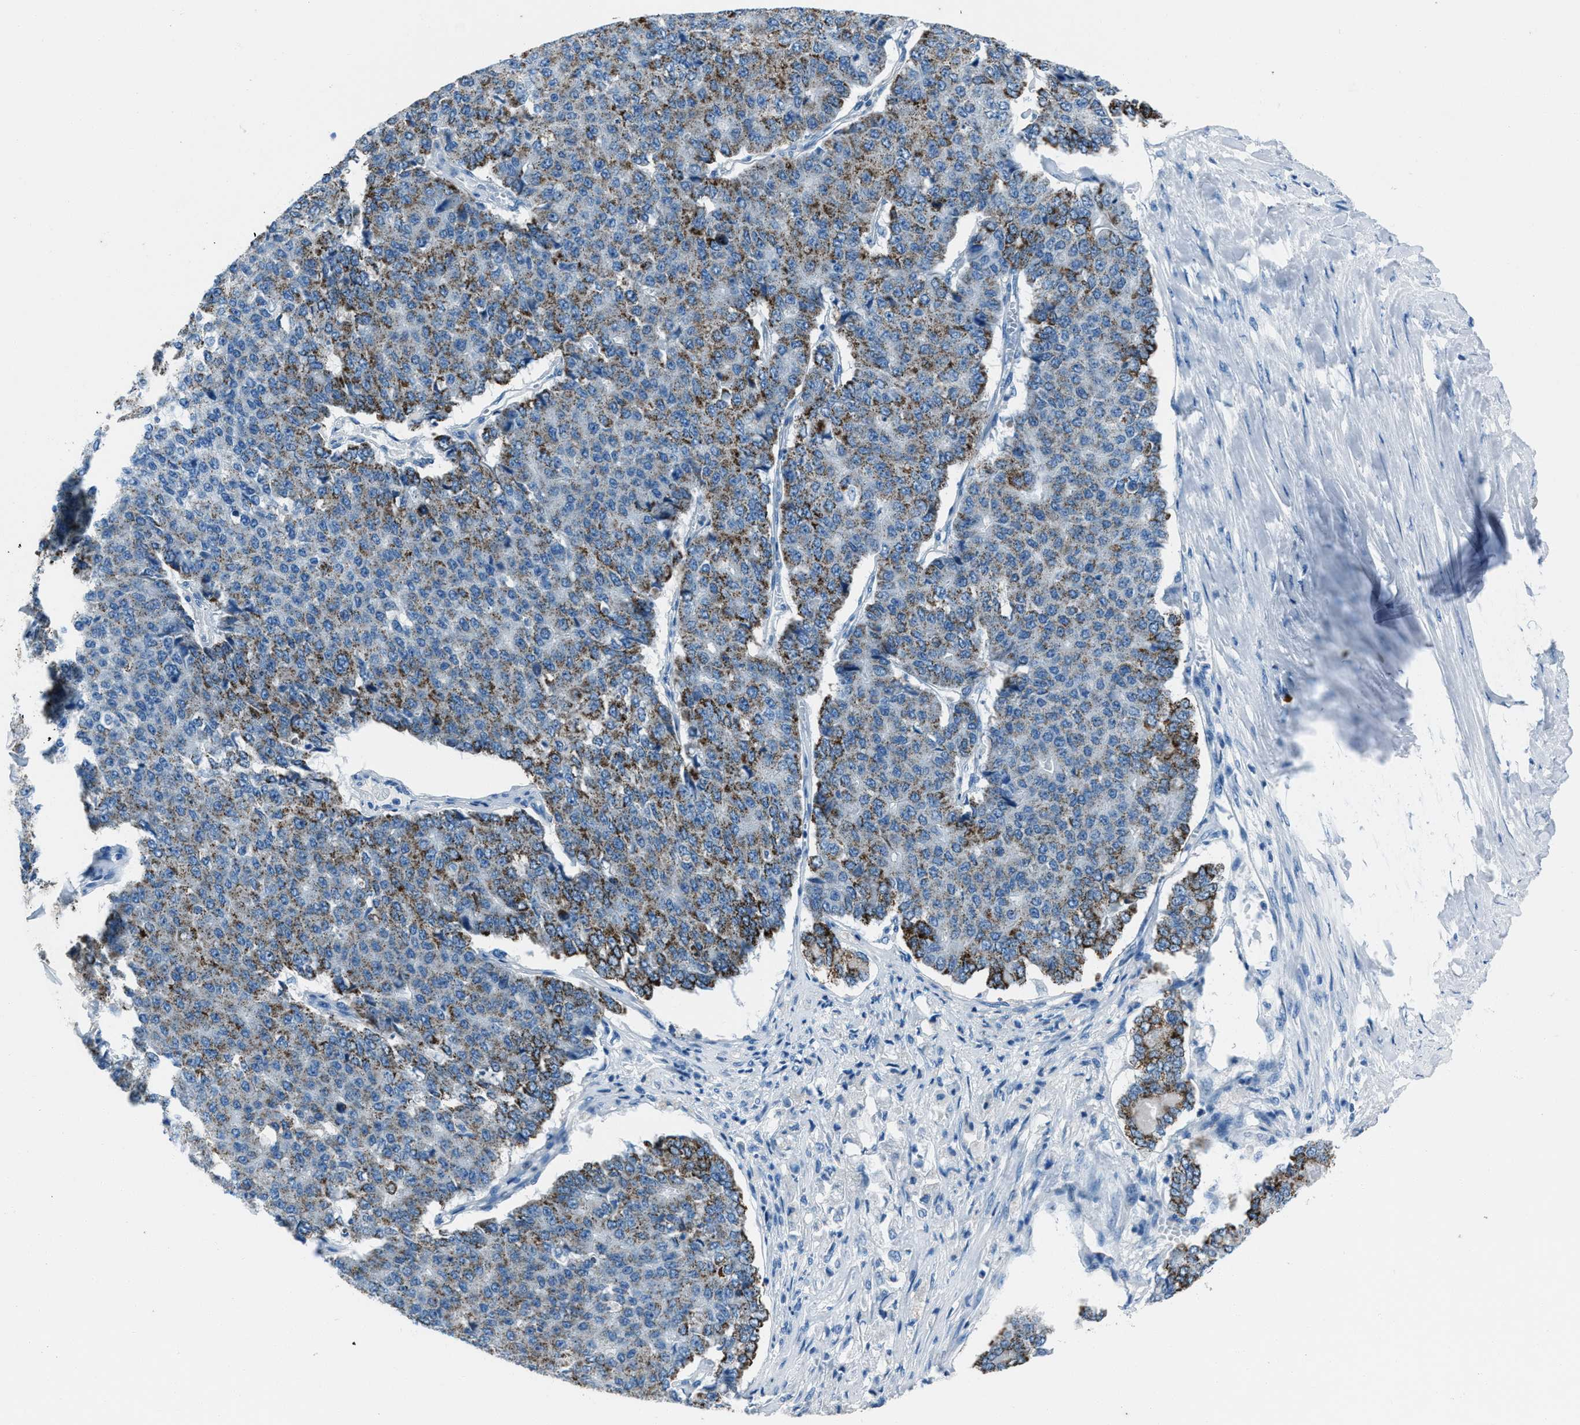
{"staining": {"intensity": "moderate", "quantity": "25%-75%", "location": "cytoplasmic/membranous"}, "tissue": "pancreatic cancer", "cell_type": "Tumor cells", "image_type": "cancer", "snomed": [{"axis": "morphology", "description": "Adenocarcinoma, NOS"}, {"axis": "topography", "description": "Pancreas"}], "caption": "Protein staining of pancreatic cancer (adenocarcinoma) tissue shows moderate cytoplasmic/membranous positivity in approximately 25%-75% of tumor cells.", "gene": "AMACR", "patient": {"sex": "male", "age": 50}}